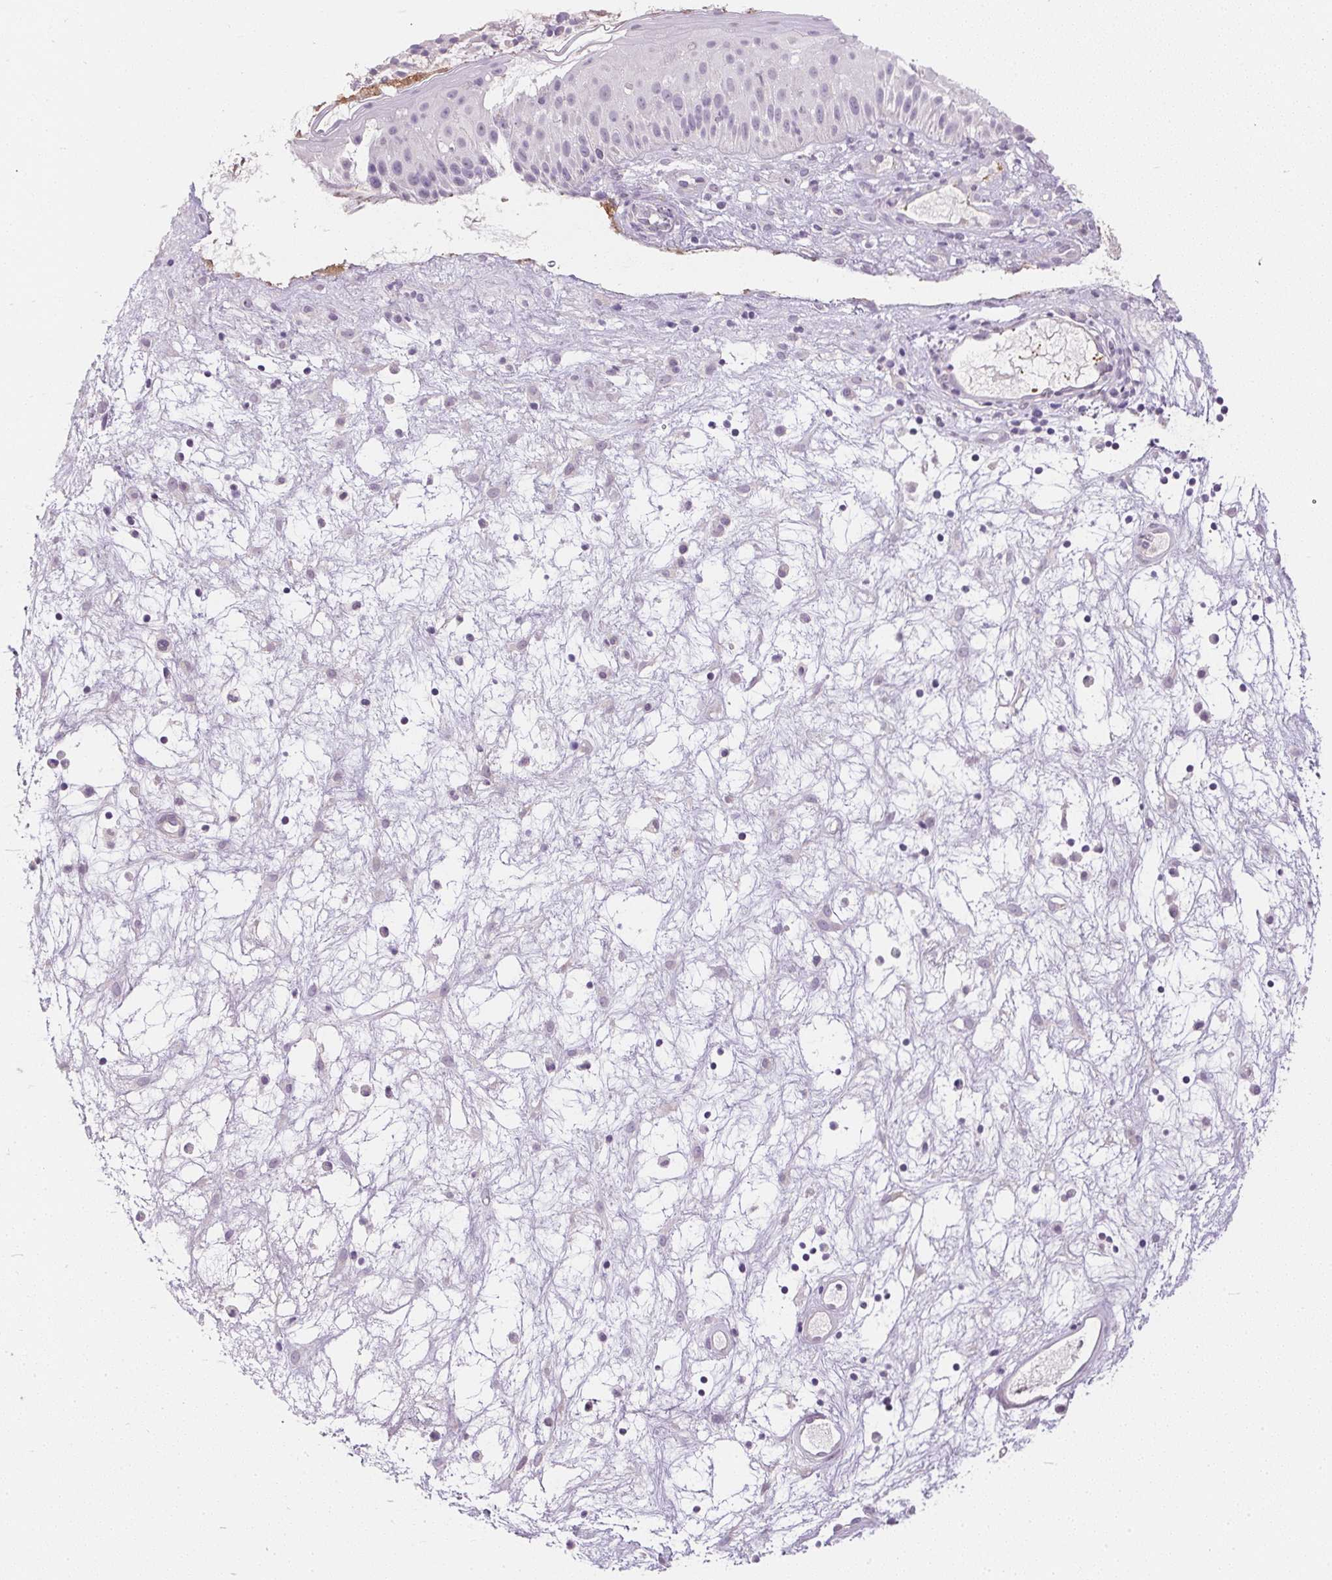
{"staining": {"intensity": "negative", "quantity": "none", "location": "none"}, "tissue": "nasopharynx", "cell_type": "Respiratory epithelial cells", "image_type": "normal", "snomed": [{"axis": "morphology", "description": "Normal tissue, NOS"}, {"axis": "topography", "description": "Nasopharynx"}], "caption": "The photomicrograph reveals no significant expression in respiratory epithelial cells of nasopharynx.", "gene": "PRL", "patient": {"sex": "male", "age": 56}}